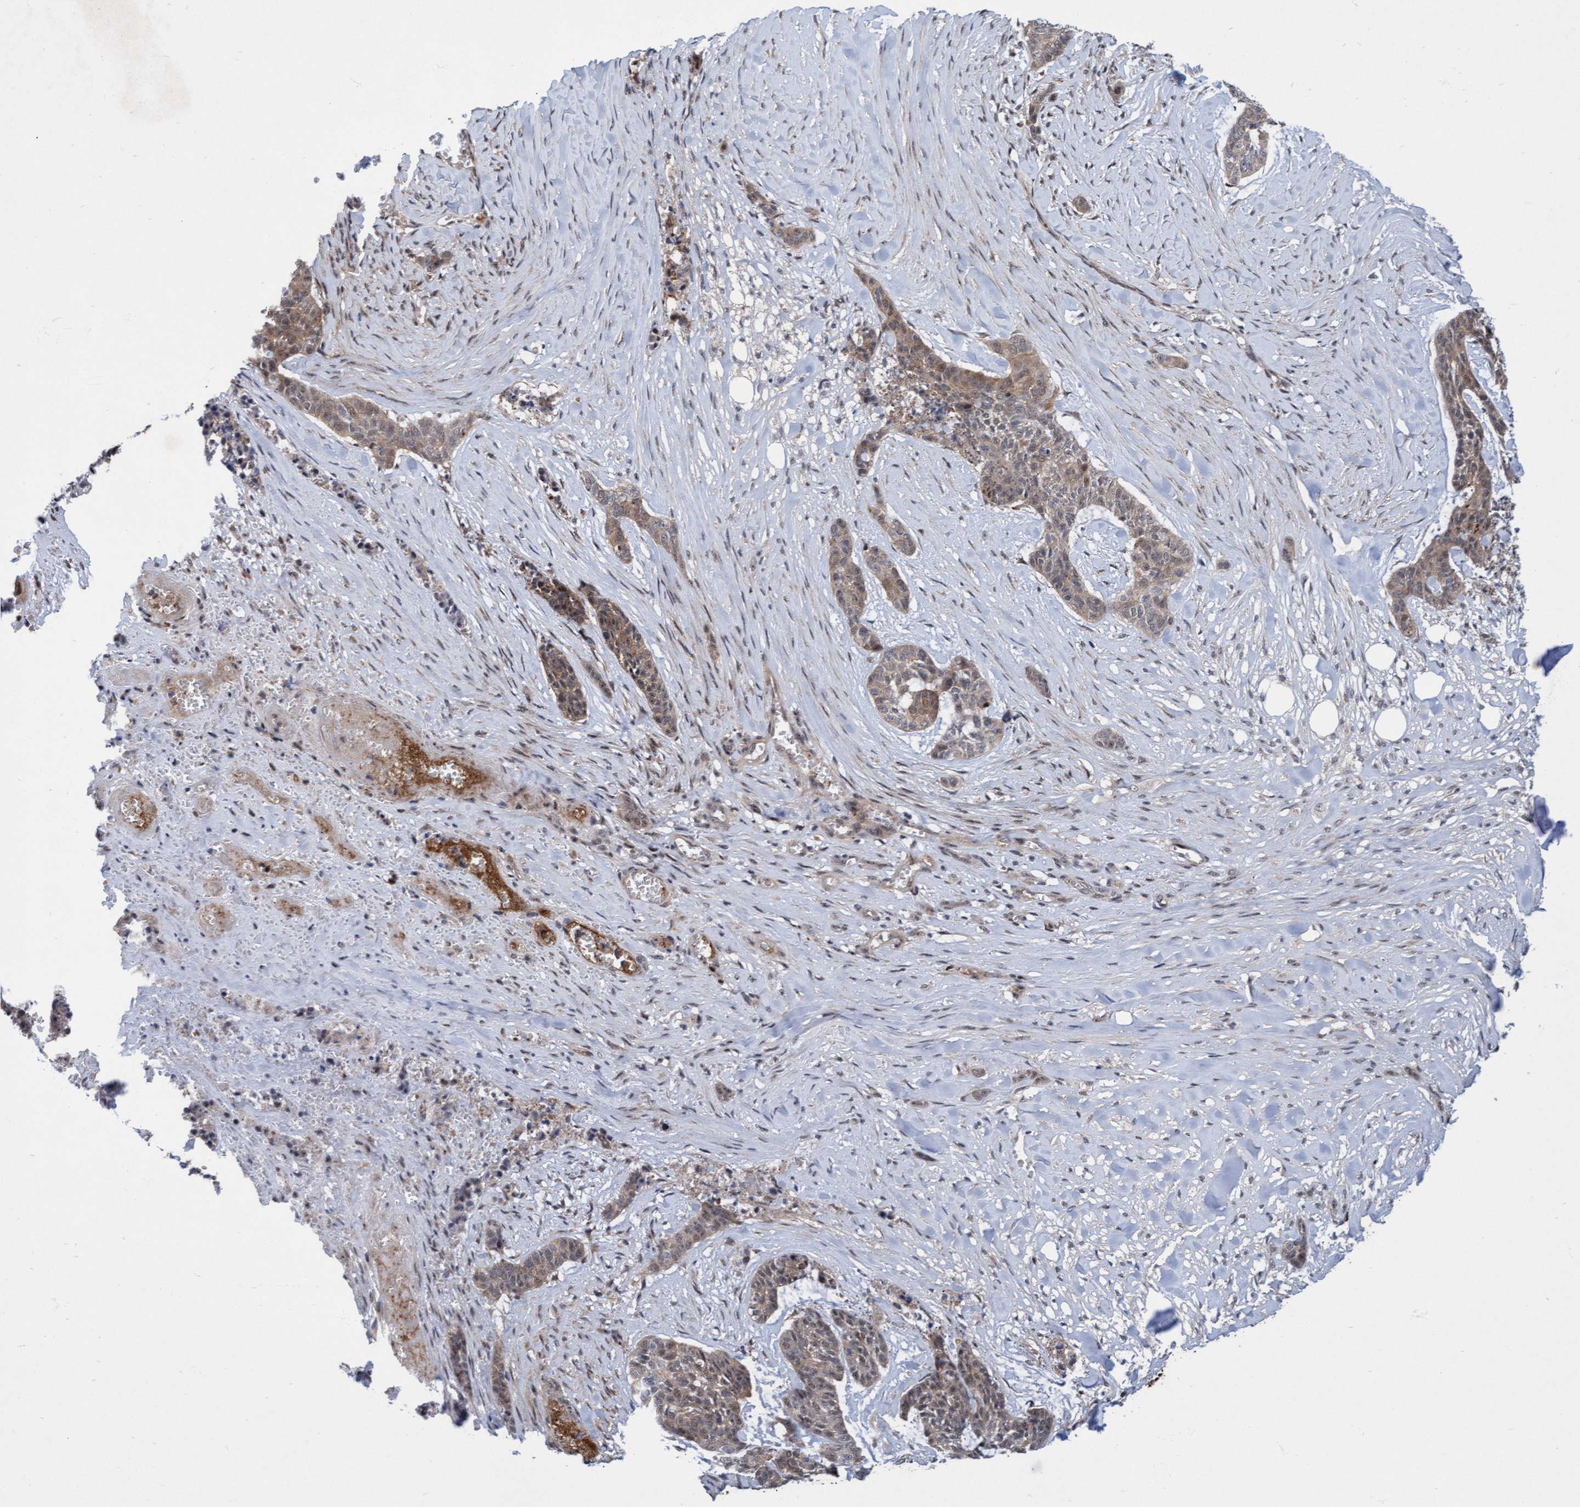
{"staining": {"intensity": "weak", "quantity": "25%-75%", "location": "cytoplasmic/membranous"}, "tissue": "skin cancer", "cell_type": "Tumor cells", "image_type": "cancer", "snomed": [{"axis": "morphology", "description": "Basal cell carcinoma"}, {"axis": "topography", "description": "Skin"}], "caption": "Skin cancer stained with a protein marker reveals weak staining in tumor cells.", "gene": "RAP1GAP2", "patient": {"sex": "female", "age": 64}}